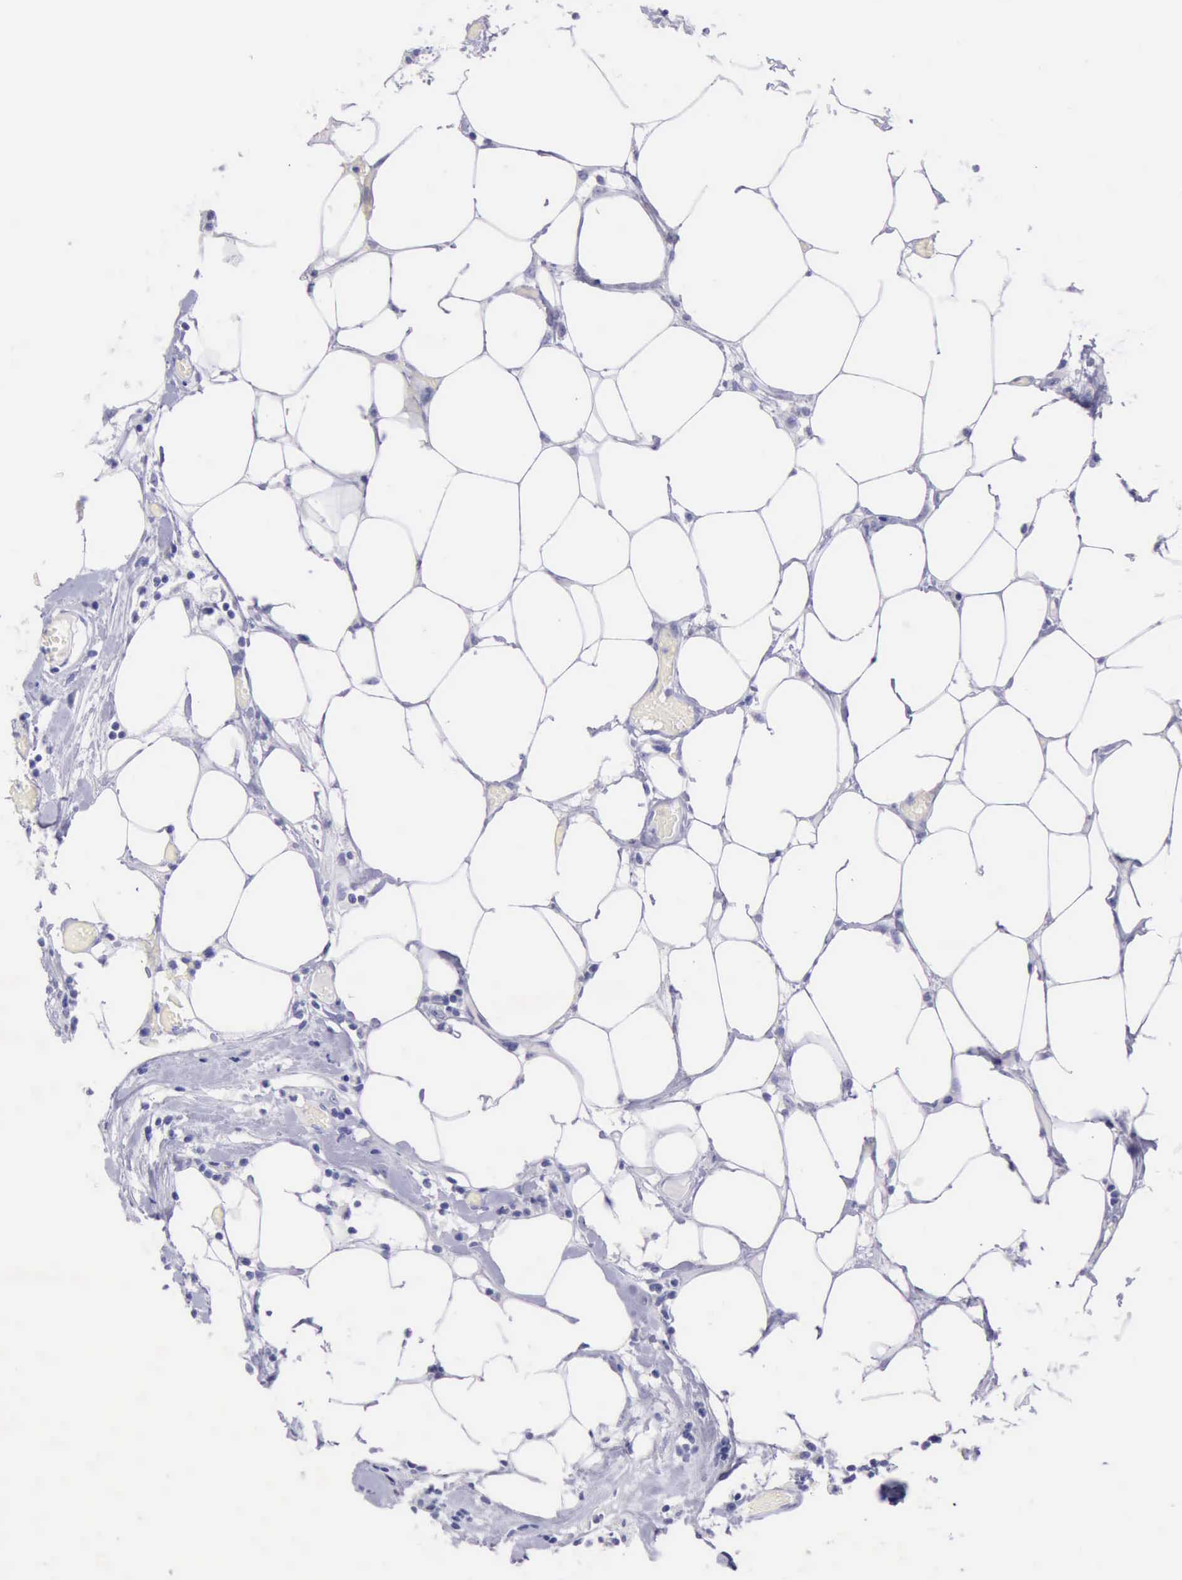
{"staining": {"intensity": "negative", "quantity": "none", "location": "none"}, "tissue": "lymphoma", "cell_type": "Tumor cells", "image_type": "cancer", "snomed": [{"axis": "morphology", "description": "Malignant lymphoma, non-Hodgkin's type, High grade"}, {"axis": "topography", "description": "Colon"}], "caption": "The image shows no staining of tumor cells in lymphoma. (Stains: DAB (3,3'-diaminobenzidine) immunohistochemistry with hematoxylin counter stain, Microscopy: brightfield microscopy at high magnification).", "gene": "LRFN5", "patient": {"sex": "male", "age": 82}}